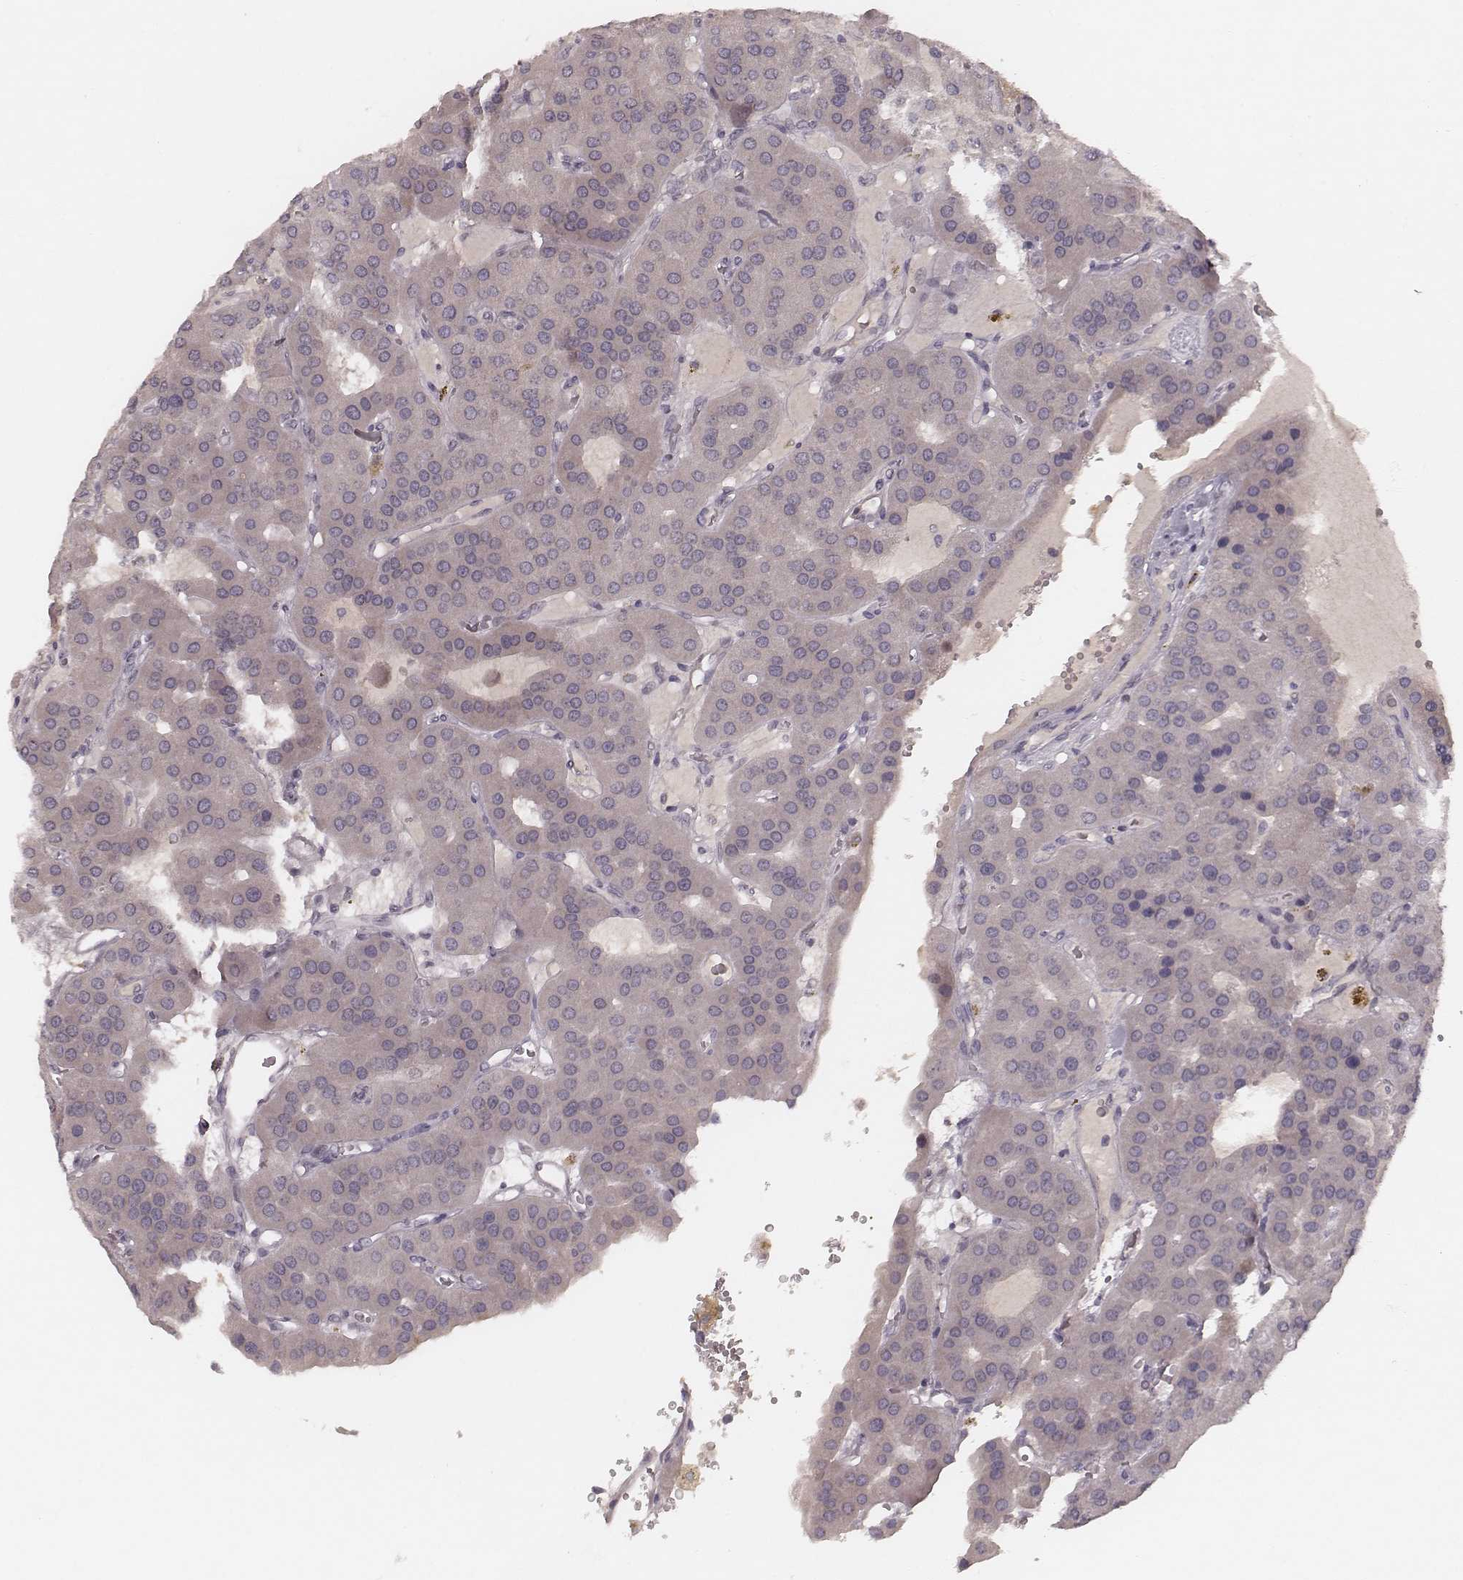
{"staining": {"intensity": "negative", "quantity": "none", "location": "none"}, "tissue": "parathyroid gland", "cell_type": "Glandular cells", "image_type": "normal", "snomed": [{"axis": "morphology", "description": "Normal tissue, NOS"}, {"axis": "morphology", "description": "Adenoma, NOS"}, {"axis": "topography", "description": "Parathyroid gland"}], "caption": "DAB (3,3'-diaminobenzidine) immunohistochemical staining of benign parathyroid gland reveals no significant positivity in glandular cells.", "gene": "FAM13B", "patient": {"sex": "female", "age": 86}}